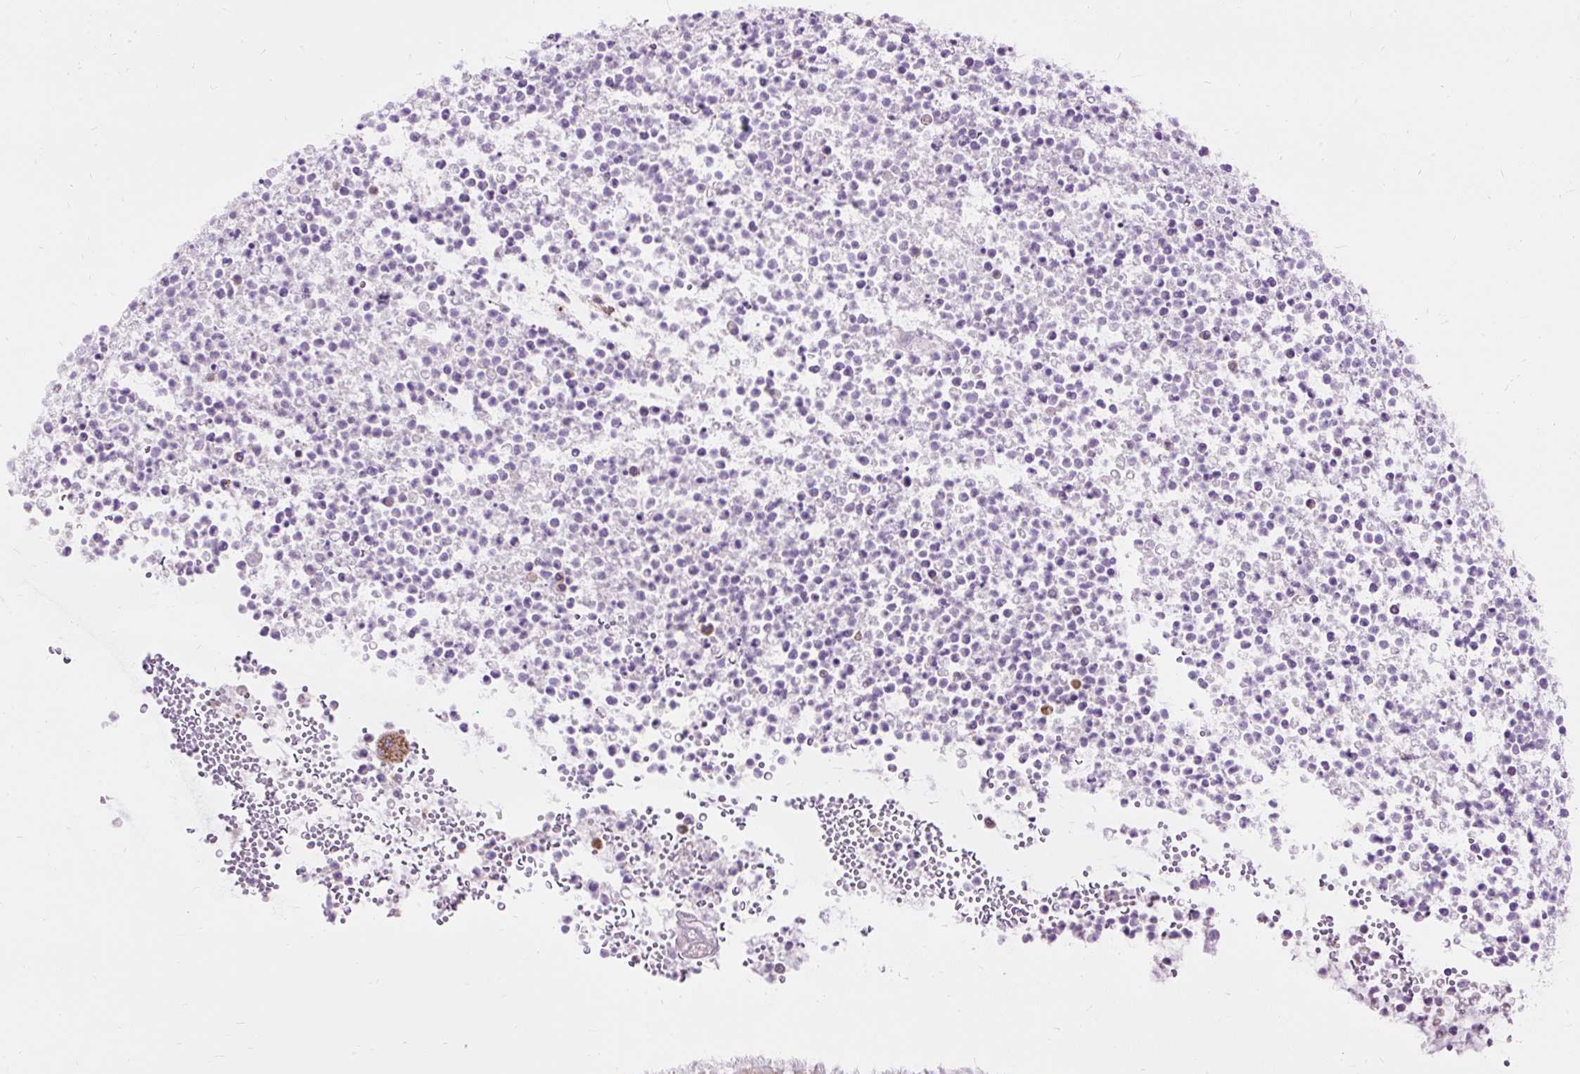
{"staining": {"intensity": "moderate", "quantity": ">75%", "location": "cytoplasmic/membranous"}, "tissue": "bronchus", "cell_type": "Respiratory epithelial cells", "image_type": "normal", "snomed": [{"axis": "morphology", "description": "Normal tissue, NOS"}, {"axis": "topography", "description": "Cartilage tissue"}, {"axis": "topography", "description": "Bronchus"}], "caption": "This micrograph shows benign bronchus stained with IHC to label a protein in brown. The cytoplasmic/membranous of respiratory epithelial cells show moderate positivity for the protein. Nuclei are counter-stained blue.", "gene": "RPS5", "patient": {"sex": "male", "age": 56}}